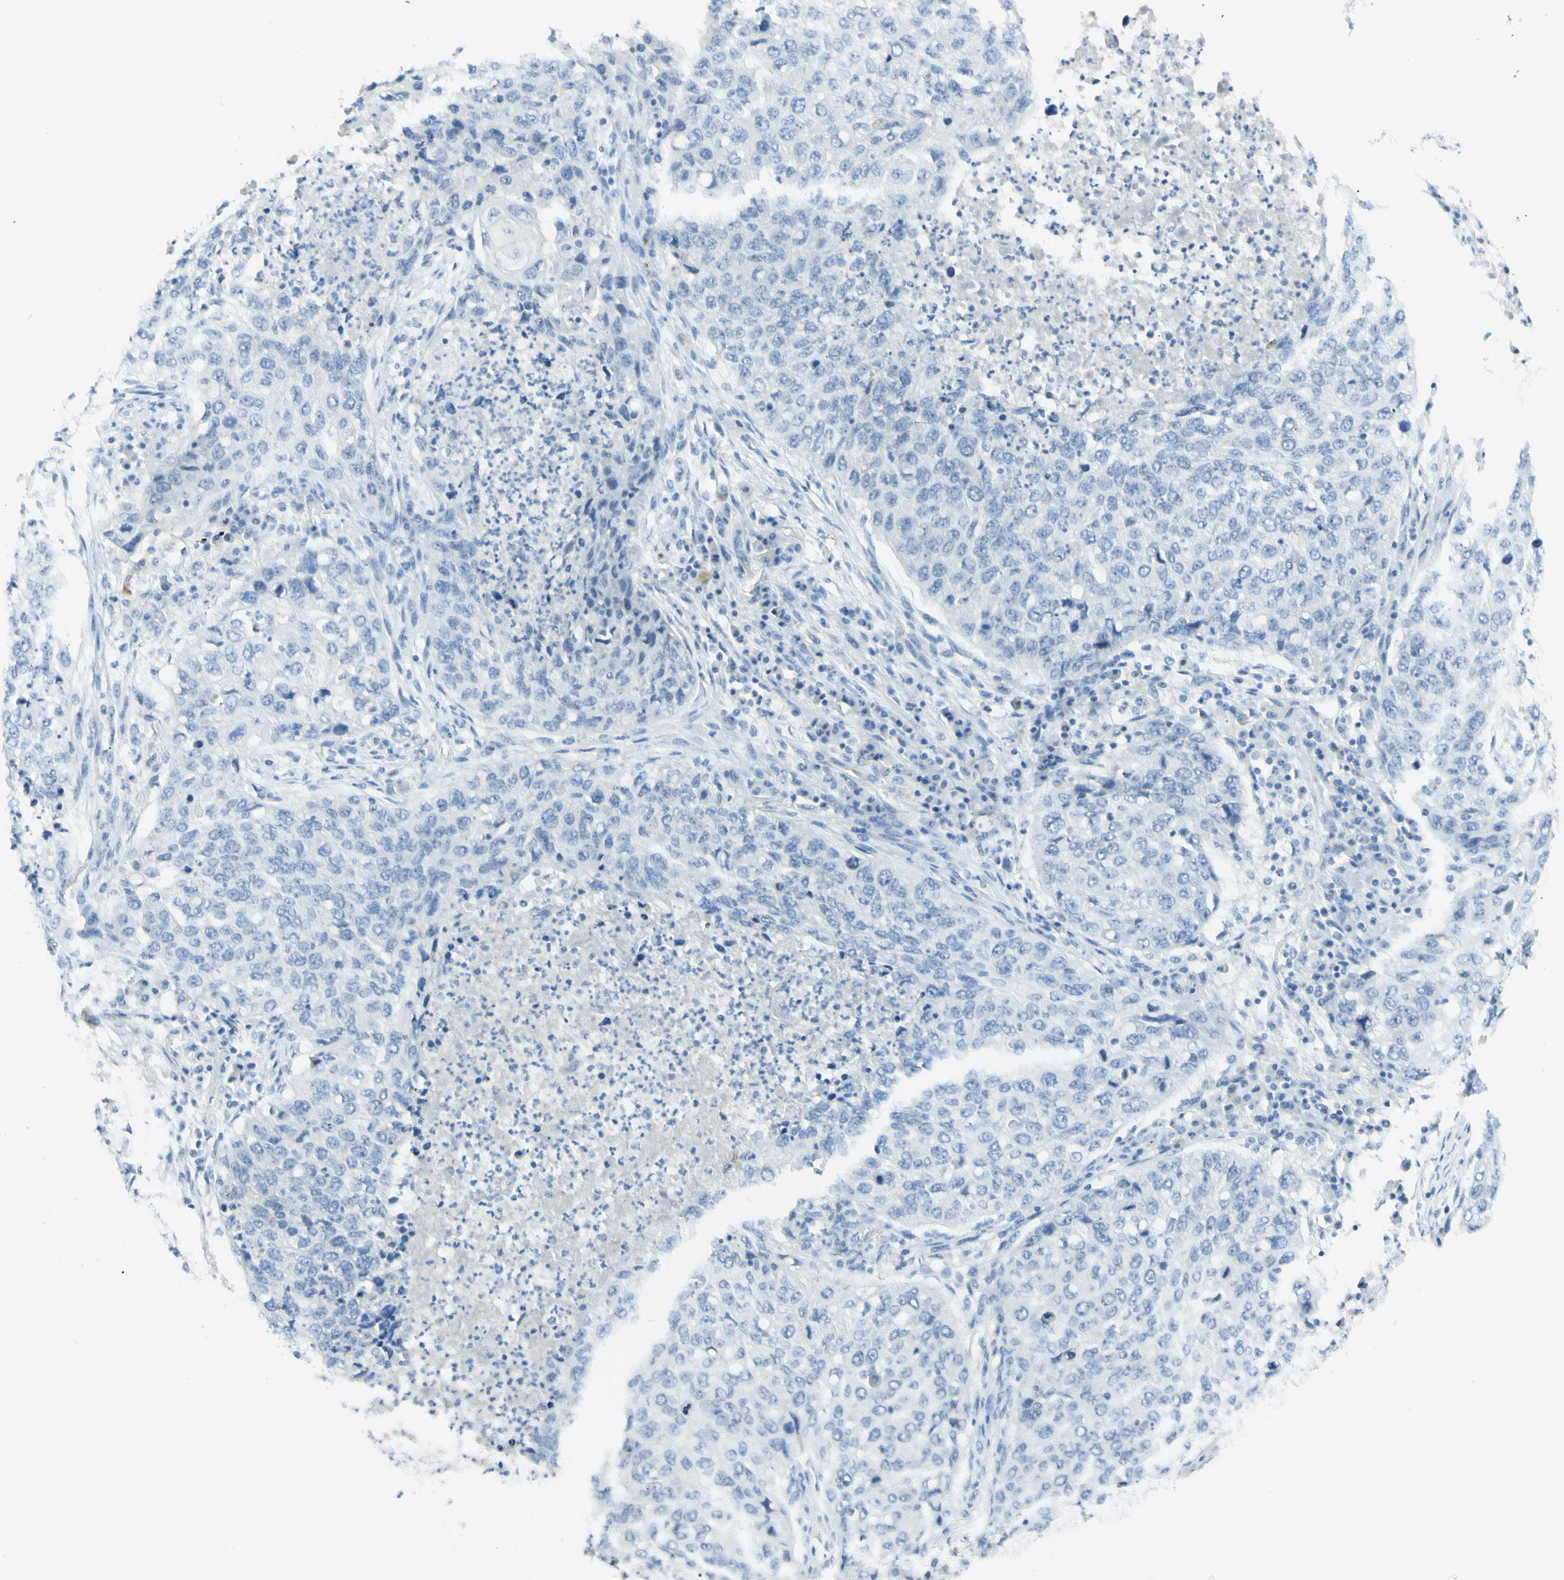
{"staining": {"intensity": "negative", "quantity": "none", "location": "none"}, "tissue": "lung cancer", "cell_type": "Tumor cells", "image_type": "cancer", "snomed": [{"axis": "morphology", "description": "Squamous cell carcinoma, NOS"}, {"axis": "topography", "description": "Lung"}], "caption": "A histopathology image of human lung cancer is negative for staining in tumor cells.", "gene": "GDF15", "patient": {"sex": "female", "age": 63}}